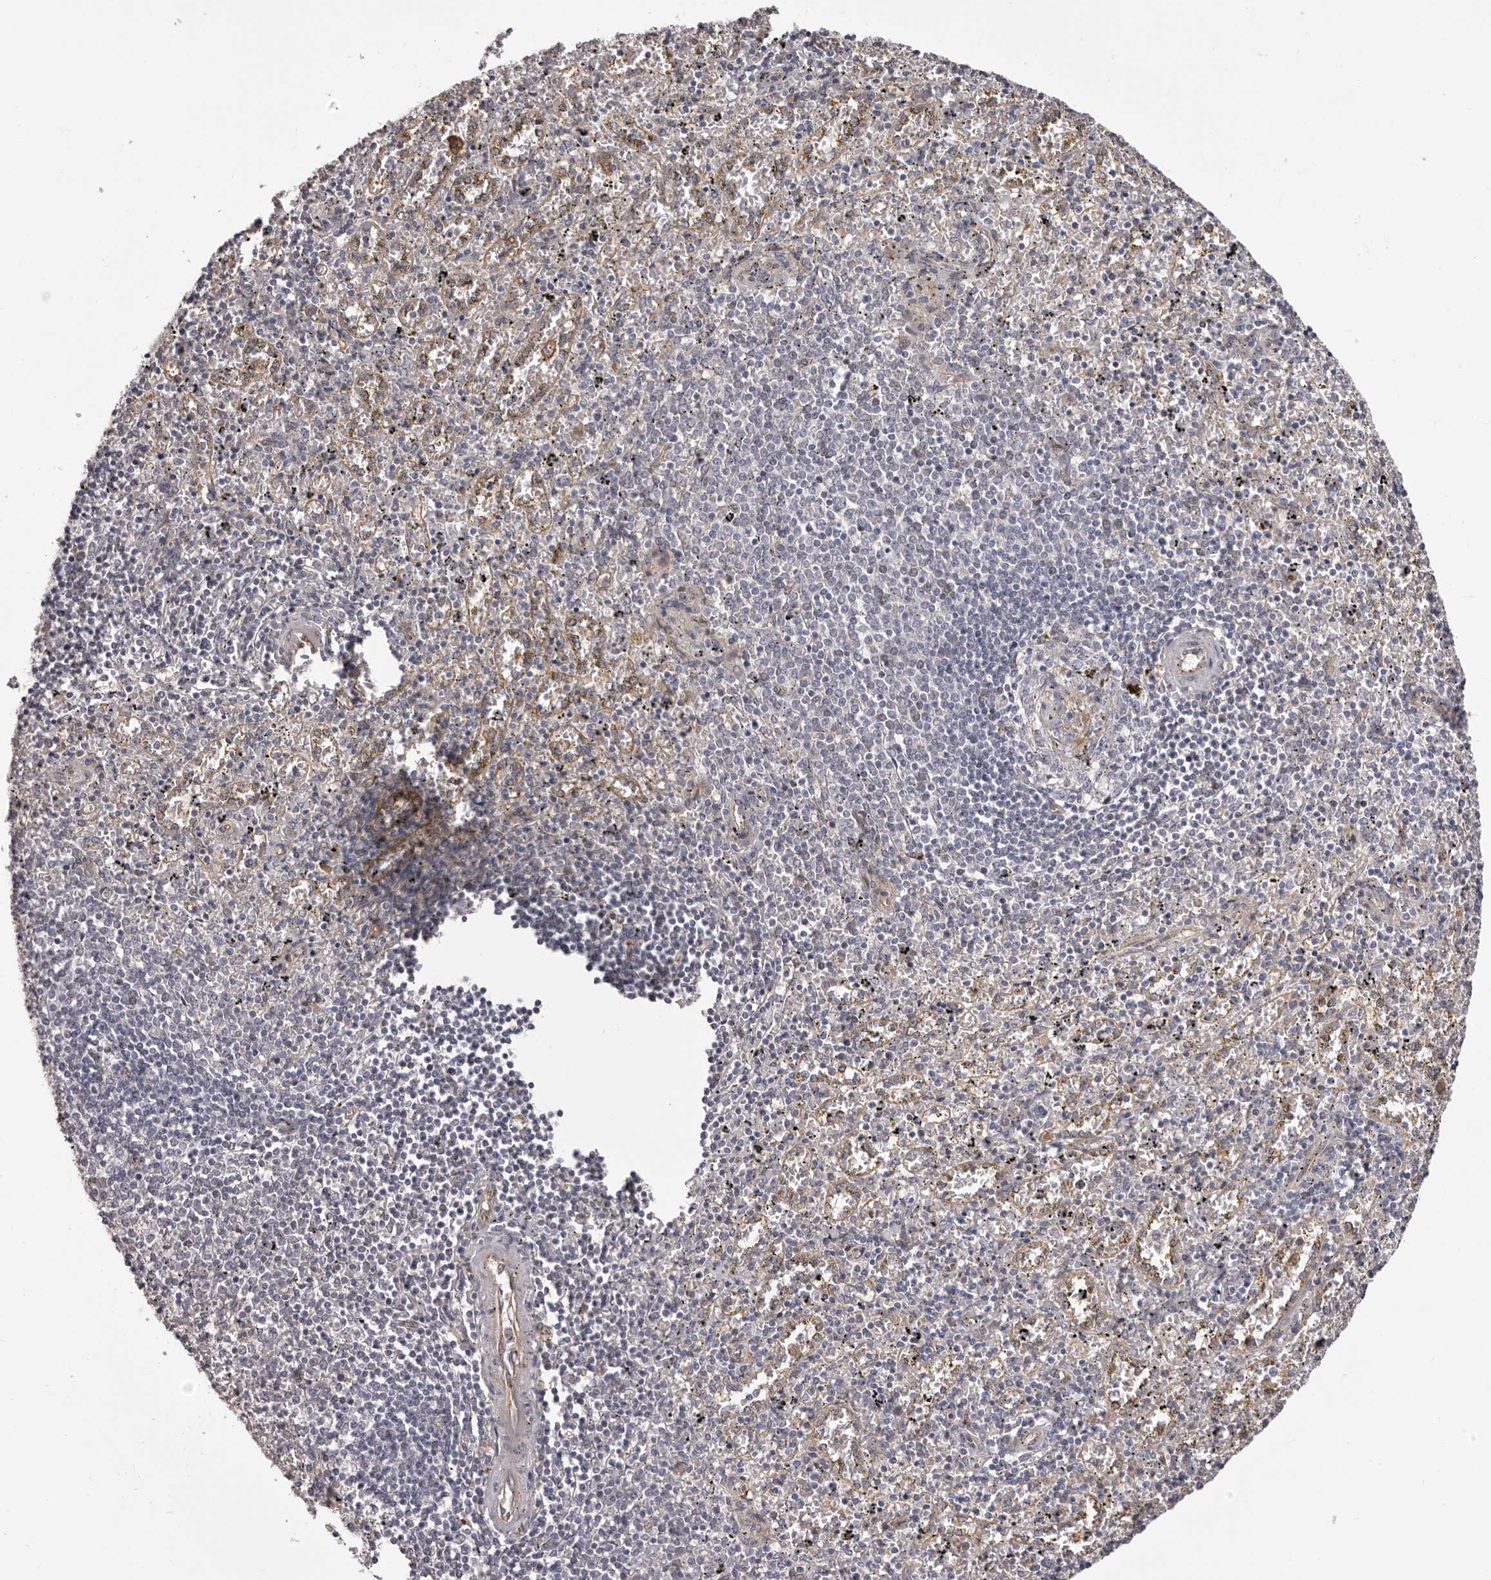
{"staining": {"intensity": "negative", "quantity": "none", "location": "none"}, "tissue": "spleen", "cell_type": "Cells in red pulp", "image_type": "normal", "snomed": [{"axis": "morphology", "description": "Normal tissue, NOS"}, {"axis": "topography", "description": "Spleen"}], "caption": "Micrograph shows no protein staining in cells in red pulp of normal spleen.", "gene": "OTUD3", "patient": {"sex": "male", "age": 11}}